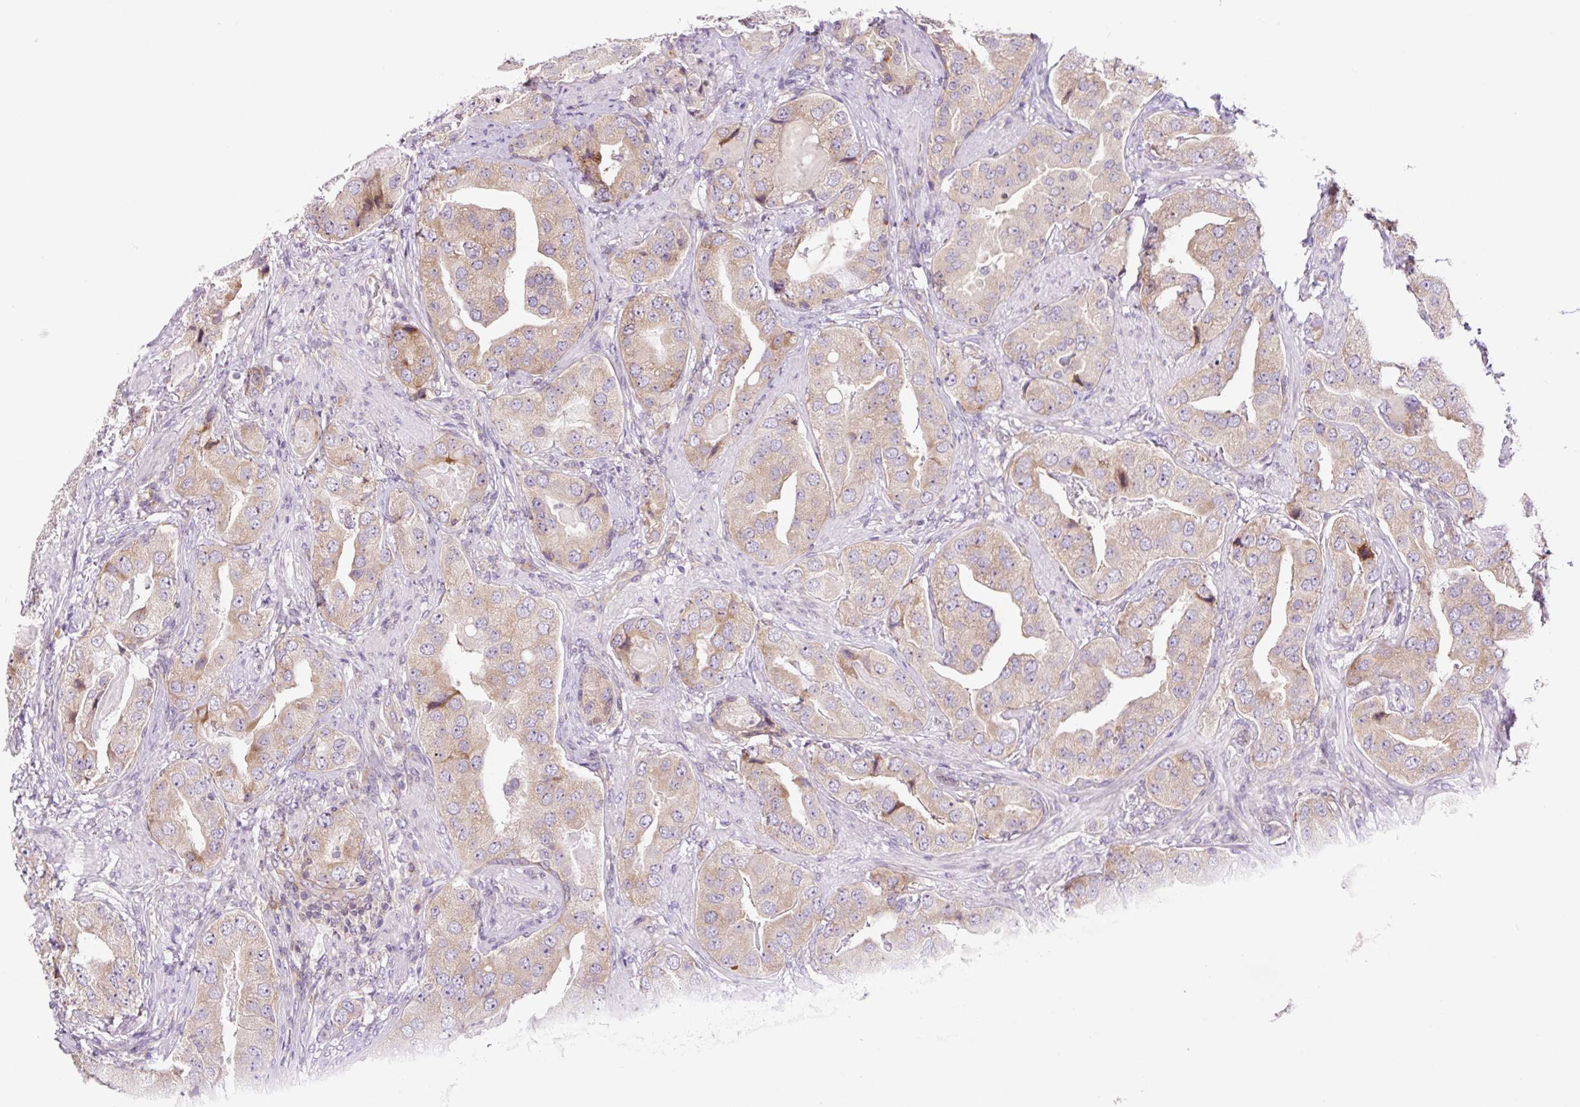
{"staining": {"intensity": "weak", "quantity": "25%-75%", "location": "cytoplasmic/membranous"}, "tissue": "prostate cancer", "cell_type": "Tumor cells", "image_type": "cancer", "snomed": [{"axis": "morphology", "description": "Adenocarcinoma, High grade"}, {"axis": "topography", "description": "Prostate"}], "caption": "Protein expression analysis of human prostate high-grade adenocarcinoma reveals weak cytoplasmic/membranous expression in about 25%-75% of tumor cells. The protein of interest is shown in brown color, while the nuclei are stained blue.", "gene": "RPL41", "patient": {"sex": "male", "age": 63}}